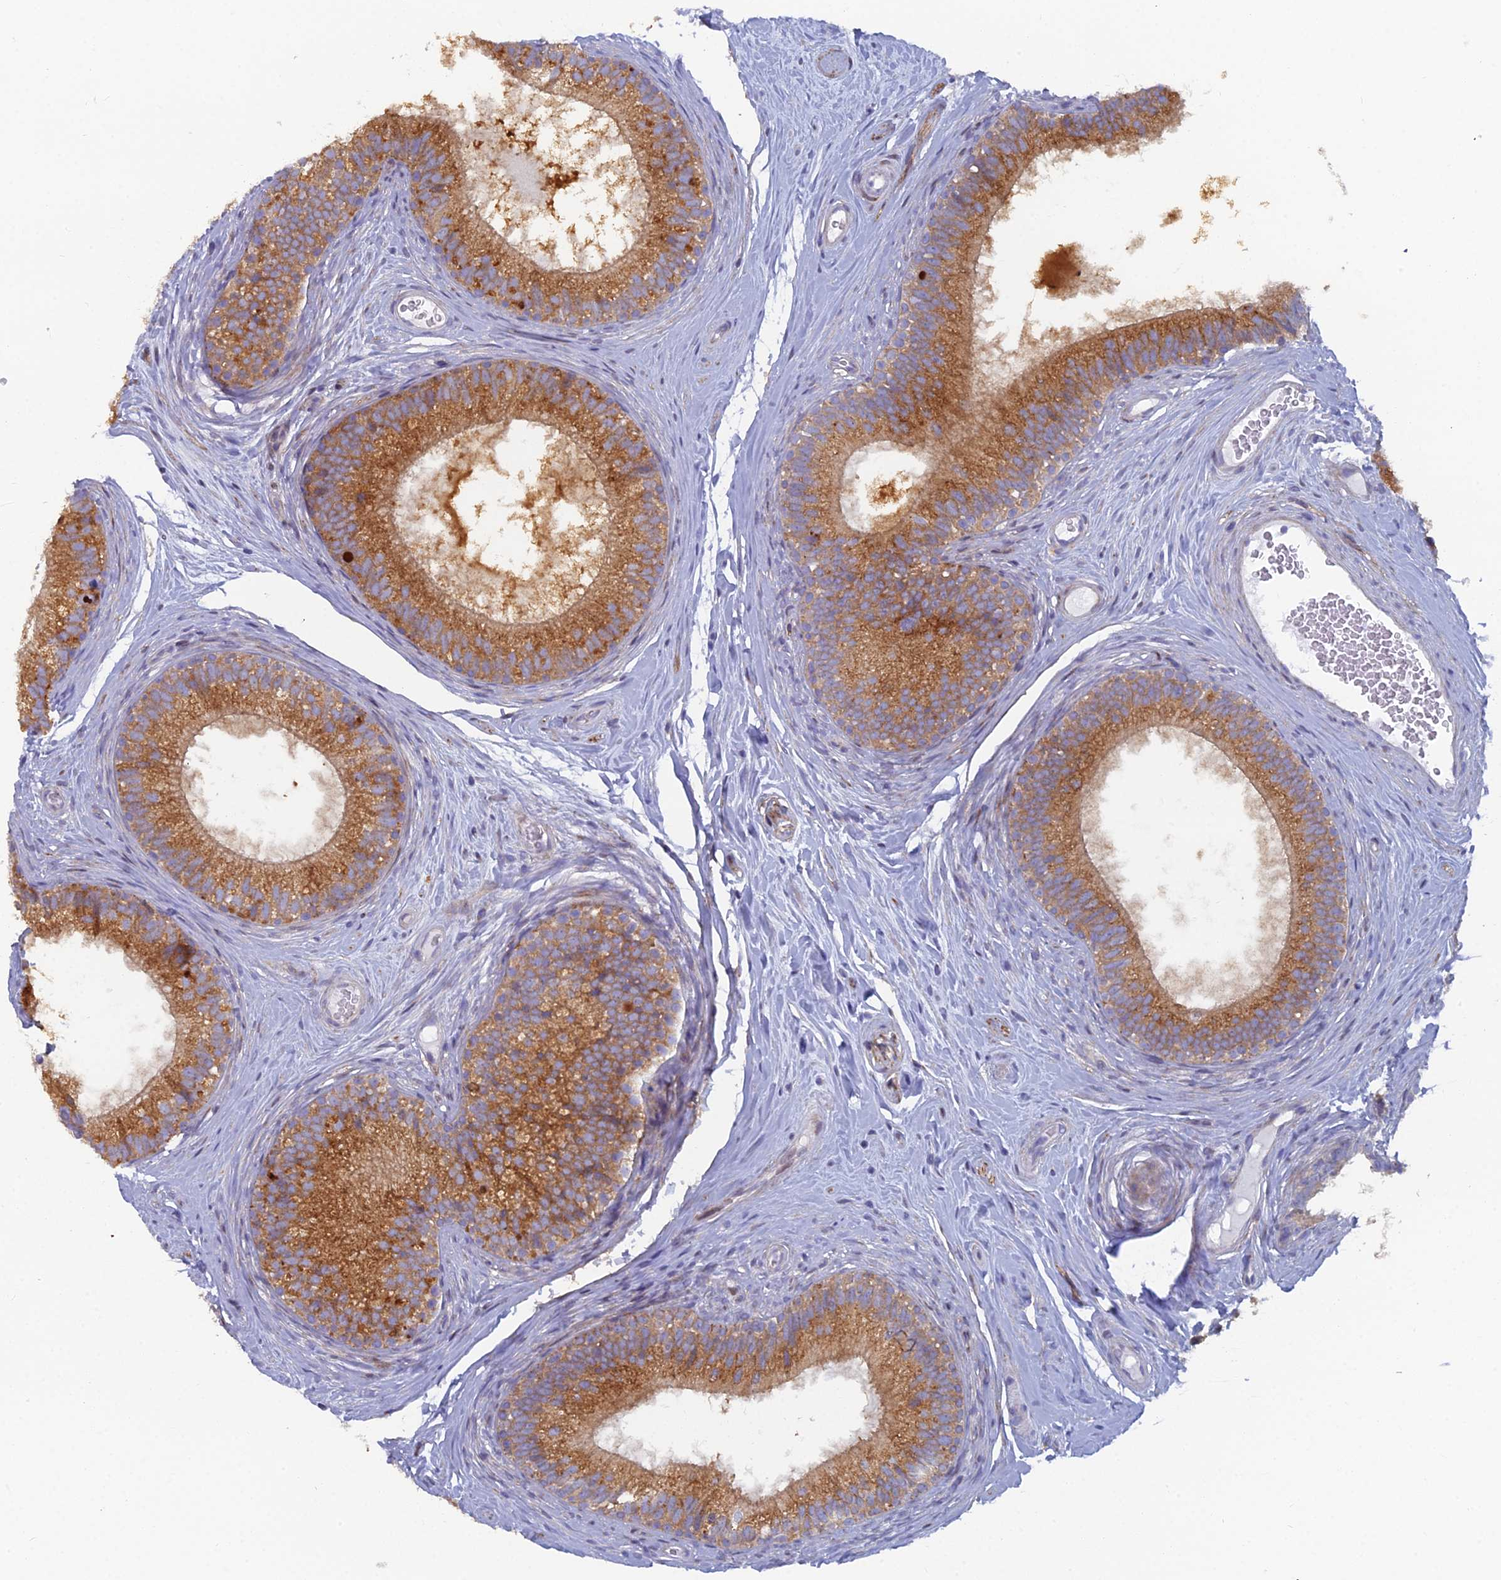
{"staining": {"intensity": "strong", "quantity": "25%-75%", "location": "cytoplasmic/membranous"}, "tissue": "epididymis", "cell_type": "Glandular cells", "image_type": "normal", "snomed": [{"axis": "morphology", "description": "Normal tissue, NOS"}, {"axis": "topography", "description": "Epididymis"}], "caption": "The micrograph demonstrates staining of benign epididymis, revealing strong cytoplasmic/membranous protein expression (brown color) within glandular cells. (brown staining indicates protein expression, while blue staining denotes nuclei).", "gene": "B9D2", "patient": {"sex": "male", "age": 33}}